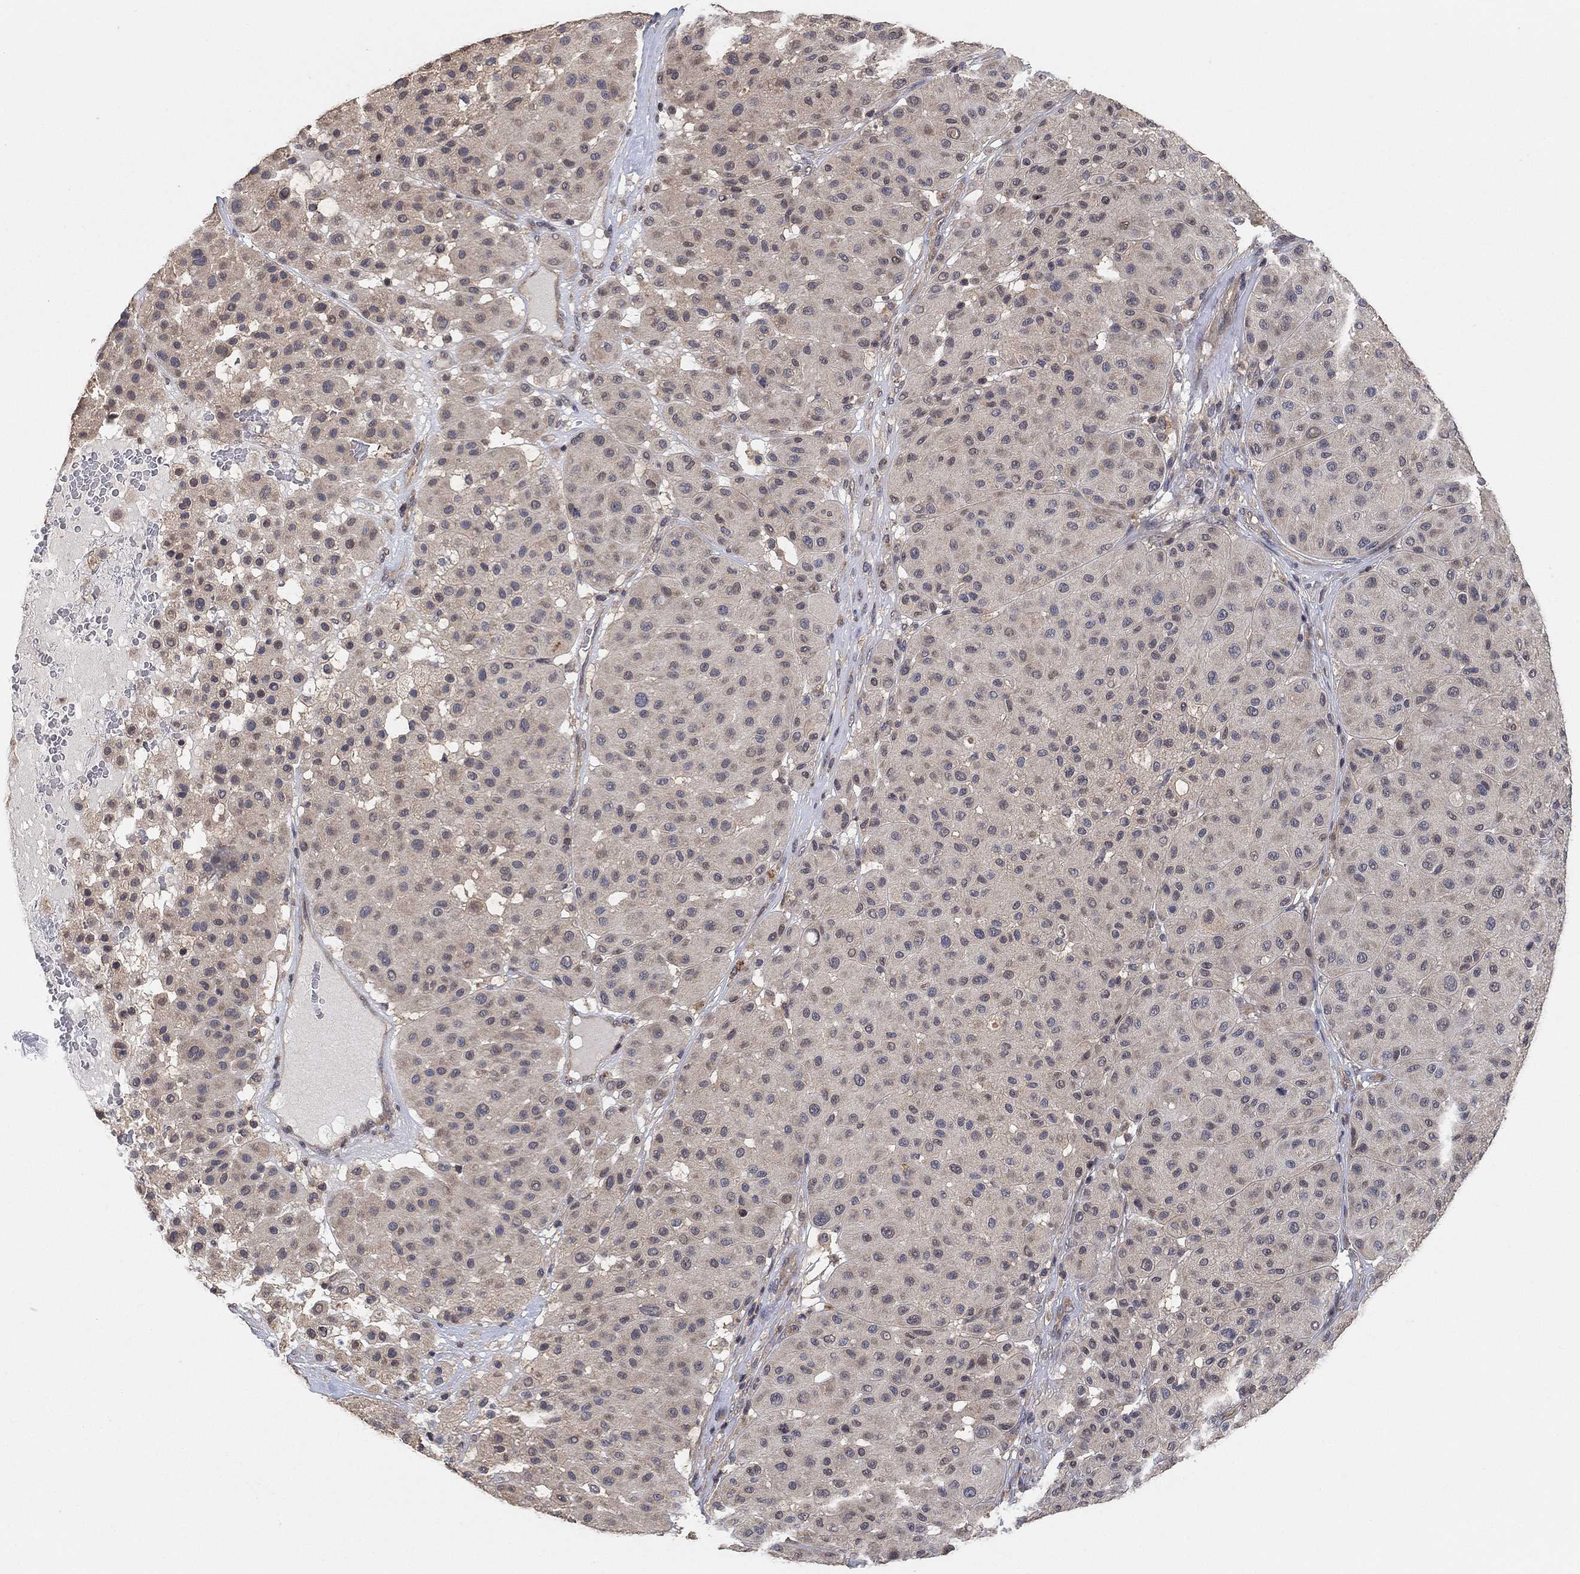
{"staining": {"intensity": "negative", "quantity": "none", "location": "none"}, "tissue": "melanoma", "cell_type": "Tumor cells", "image_type": "cancer", "snomed": [{"axis": "morphology", "description": "Malignant melanoma, Metastatic site"}, {"axis": "topography", "description": "Smooth muscle"}], "caption": "Histopathology image shows no significant protein positivity in tumor cells of malignant melanoma (metastatic site).", "gene": "CCDC43", "patient": {"sex": "male", "age": 41}}